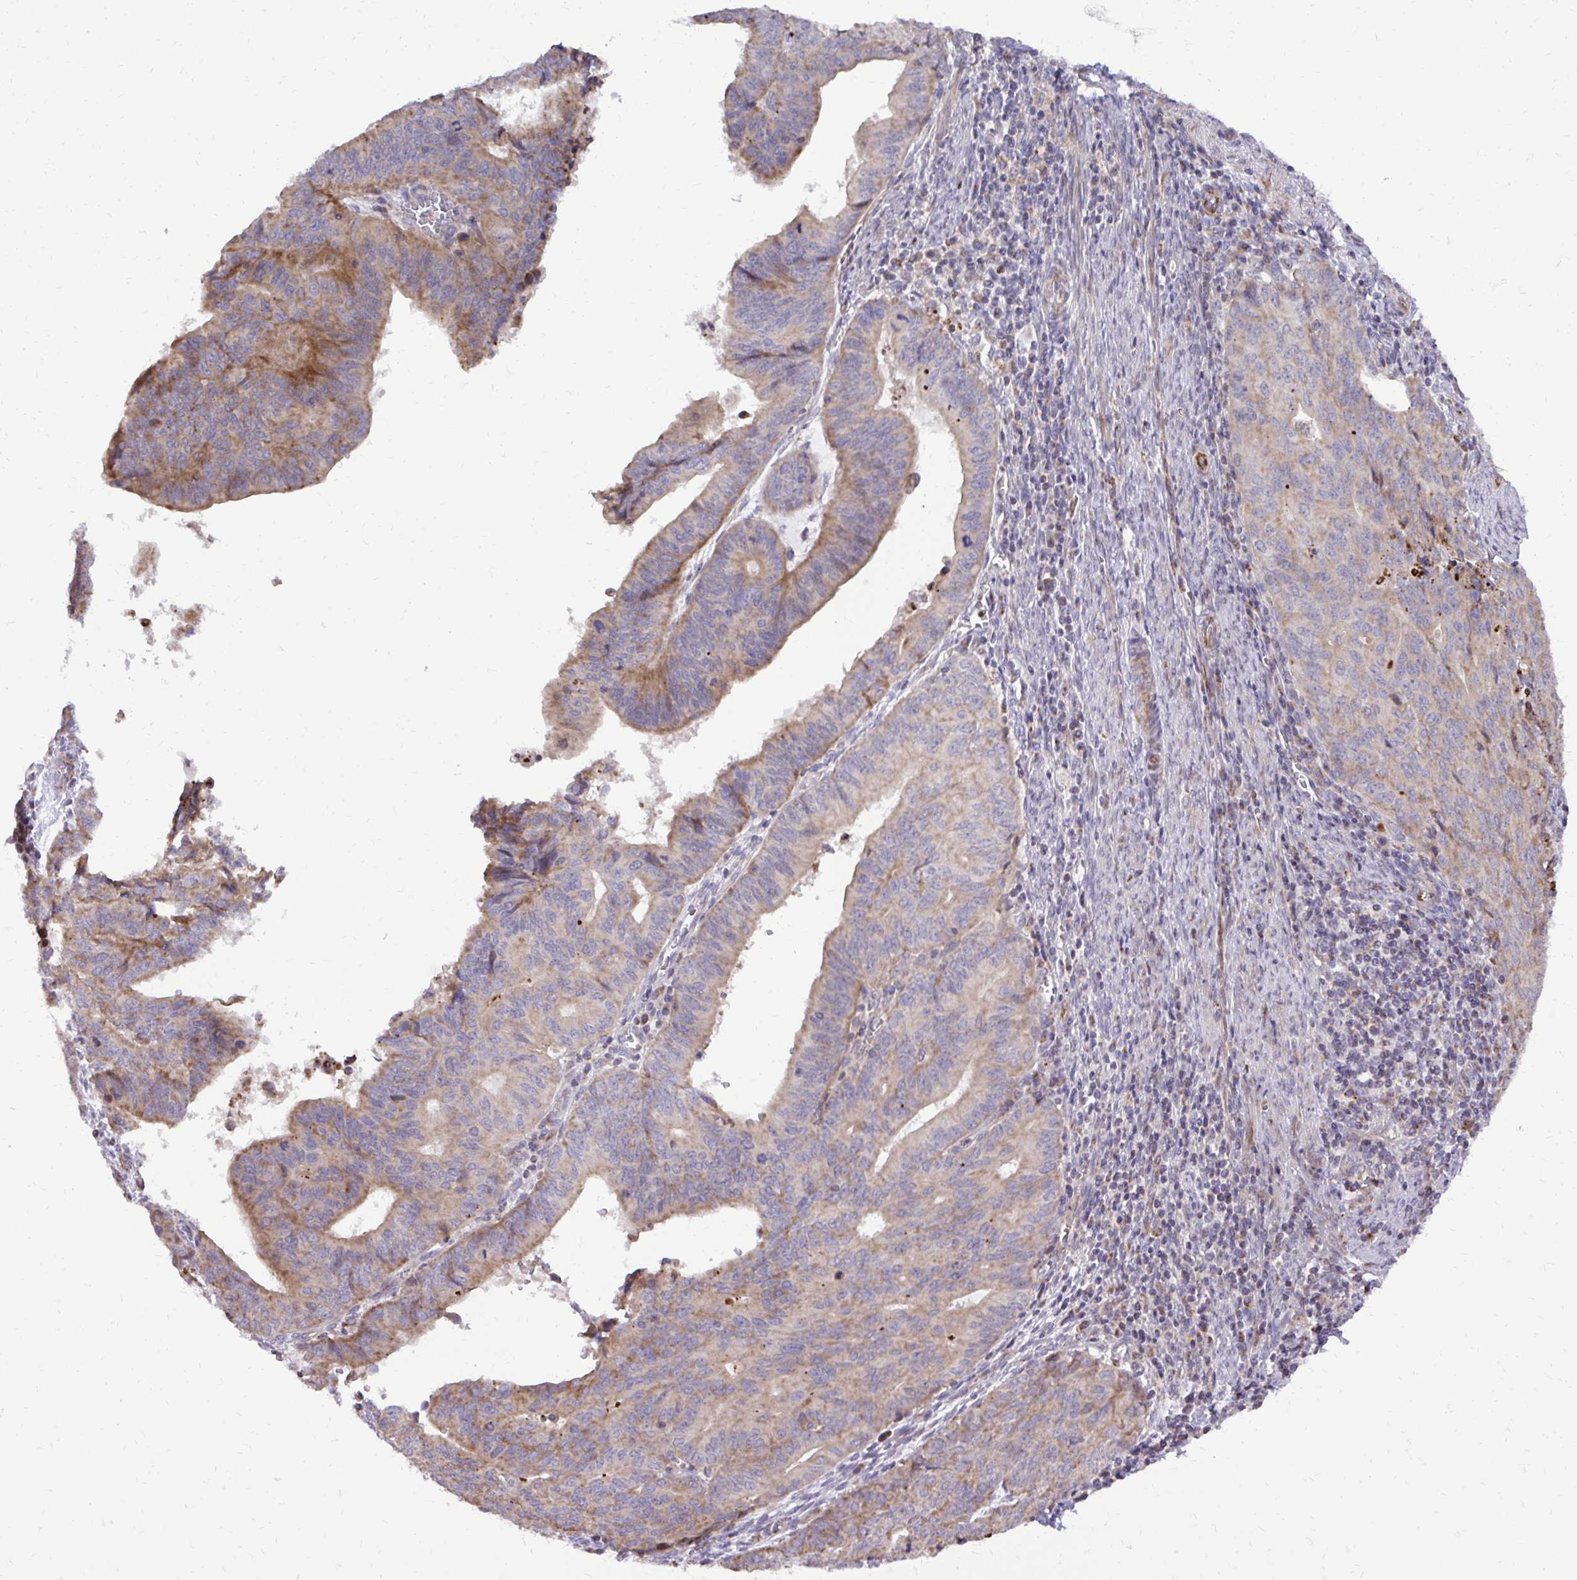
{"staining": {"intensity": "moderate", "quantity": "<25%", "location": "cytoplasmic/membranous"}, "tissue": "endometrial cancer", "cell_type": "Tumor cells", "image_type": "cancer", "snomed": [{"axis": "morphology", "description": "Adenocarcinoma, NOS"}, {"axis": "topography", "description": "Endometrium"}], "caption": "Immunohistochemistry staining of endometrial adenocarcinoma, which demonstrates low levels of moderate cytoplasmic/membranous expression in approximately <25% of tumor cells indicating moderate cytoplasmic/membranous protein expression. The staining was performed using DAB (brown) for protein detection and nuclei were counterstained in hematoxylin (blue).", "gene": "ABCC3", "patient": {"sex": "female", "age": 65}}